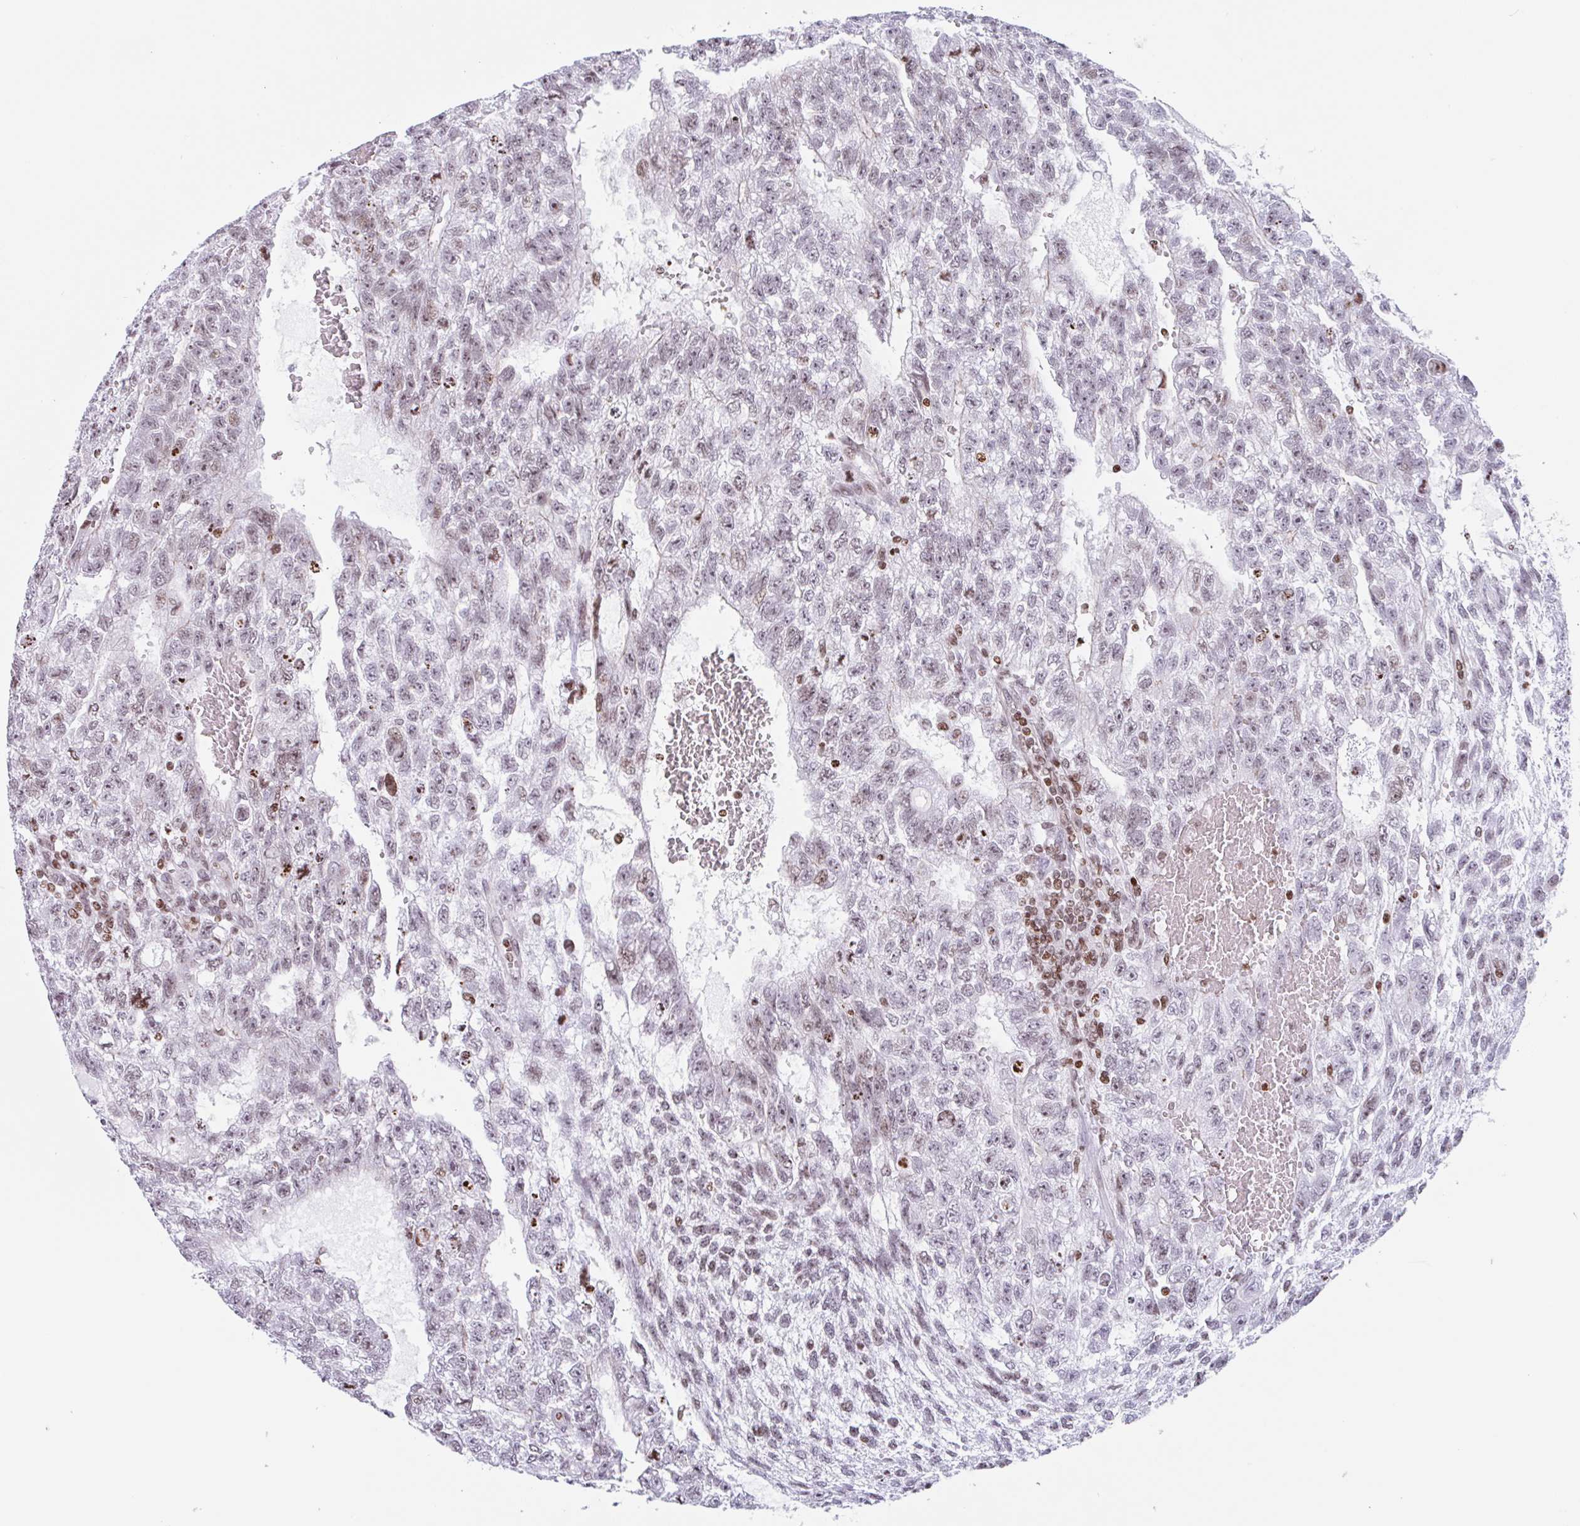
{"staining": {"intensity": "weak", "quantity": "25%-75%", "location": "nuclear"}, "tissue": "testis cancer", "cell_type": "Tumor cells", "image_type": "cancer", "snomed": [{"axis": "morphology", "description": "Carcinoma, Embryonal, NOS"}, {"axis": "topography", "description": "Testis"}], "caption": "Testis cancer (embryonal carcinoma) stained for a protein reveals weak nuclear positivity in tumor cells. The staining was performed using DAB (3,3'-diaminobenzidine) to visualize the protein expression in brown, while the nuclei were stained in blue with hematoxylin (Magnification: 20x).", "gene": "NOL6", "patient": {"sex": "male", "age": 26}}